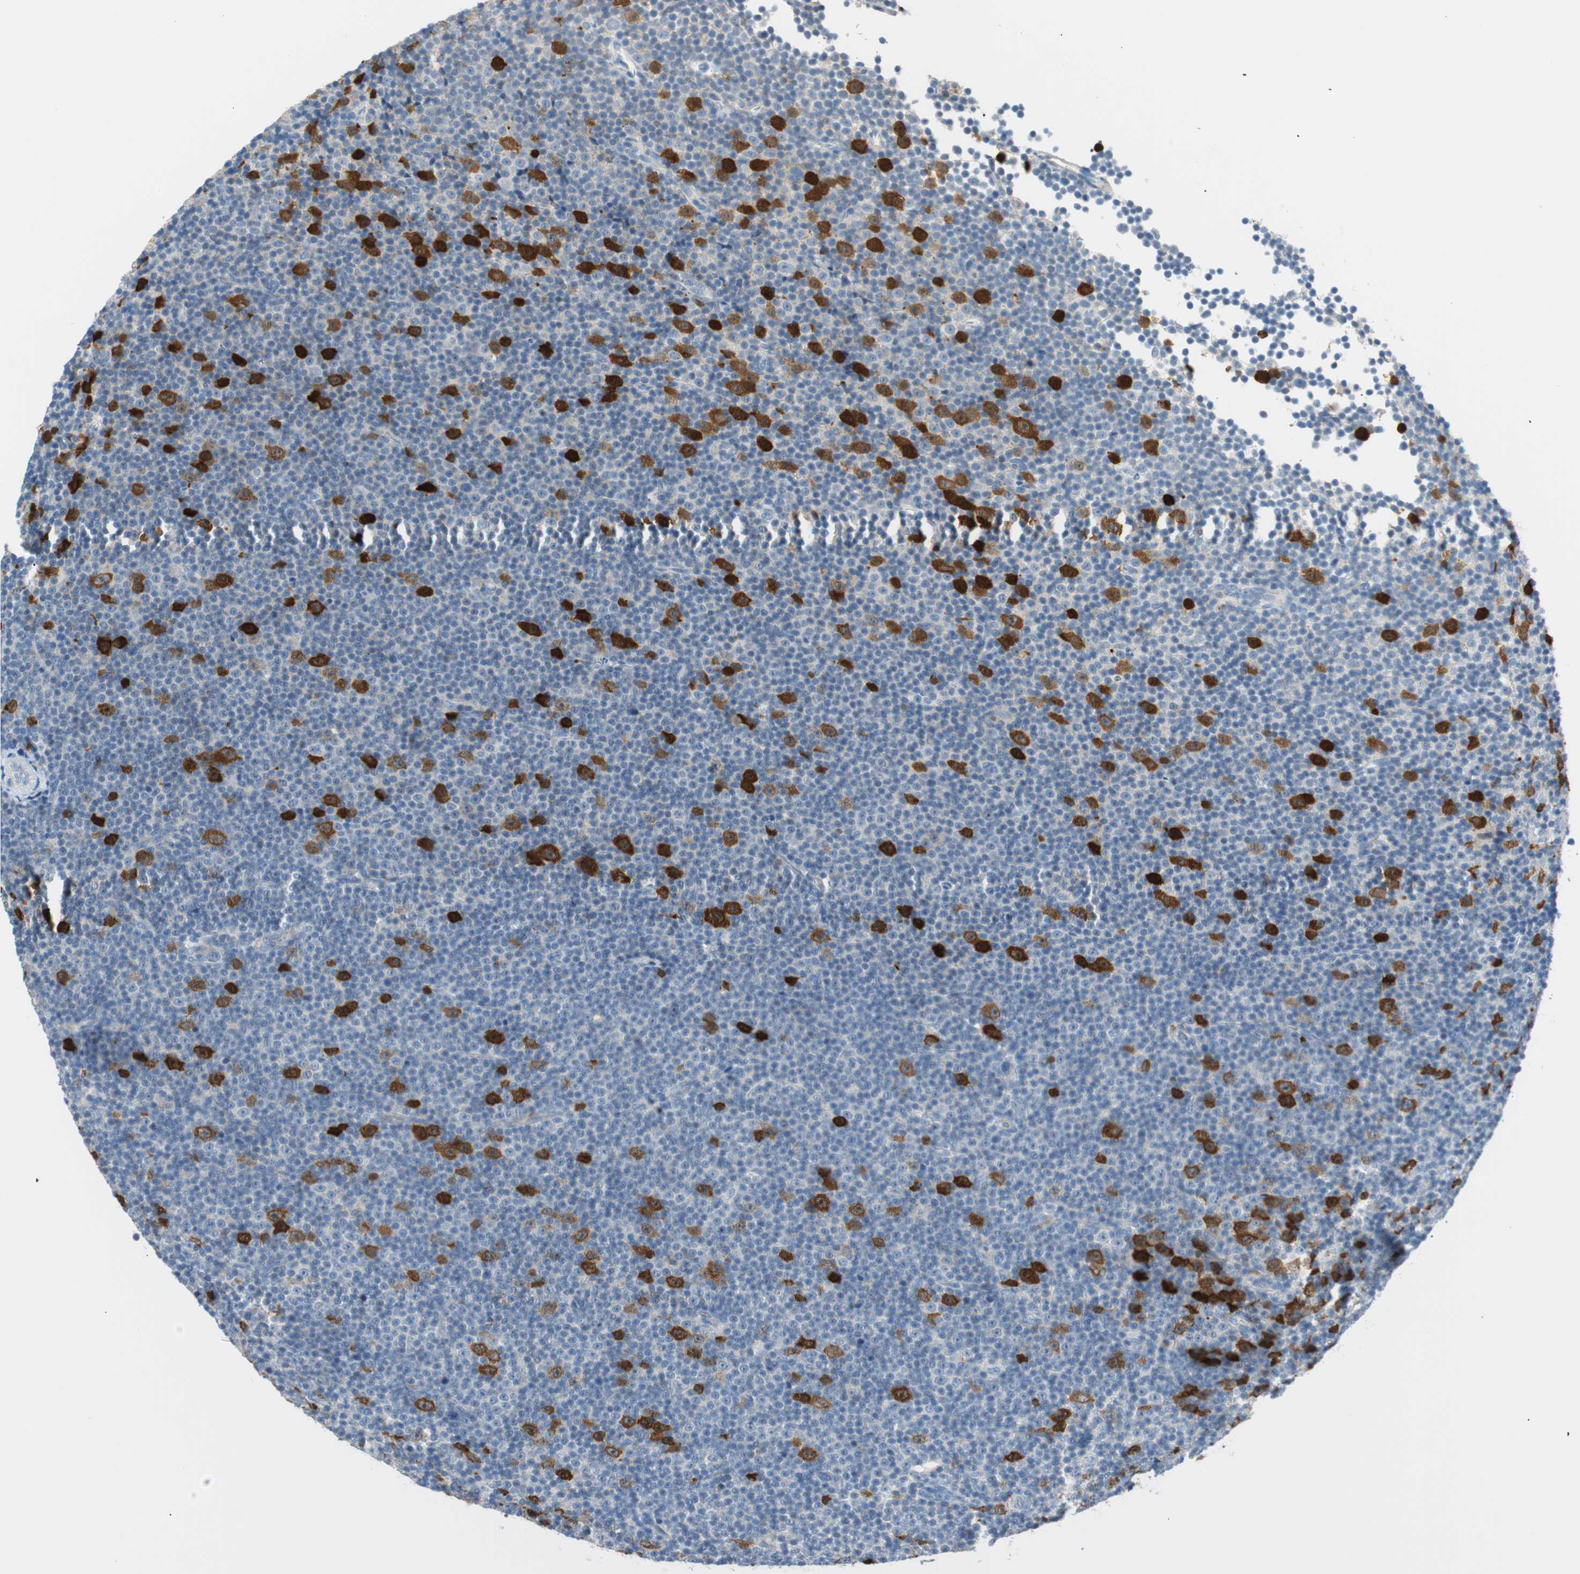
{"staining": {"intensity": "strong", "quantity": "<25%", "location": "cytoplasmic/membranous,nuclear"}, "tissue": "lymphoma", "cell_type": "Tumor cells", "image_type": "cancer", "snomed": [{"axis": "morphology", "description": "Malignant lymphoma, non-Hodgkin's type, Low grade"}, {"axis": "topography", "description": "Lymph node"}], "caption": "A high-resolution histopathology image shows immunohistochemistry staining of malignant lymphoma, non-Hodgkin's type (low-grade), which reveals strong cytoplasmic/membranous and nuclear expression in about <25% of tumor cells. (Stains: DAB in brown, nuclei in blue, Microscopy: brightfield microscopy at high magnification).", "gene": "PTTG1", "patient": {"sex": "female", "age": 67}}